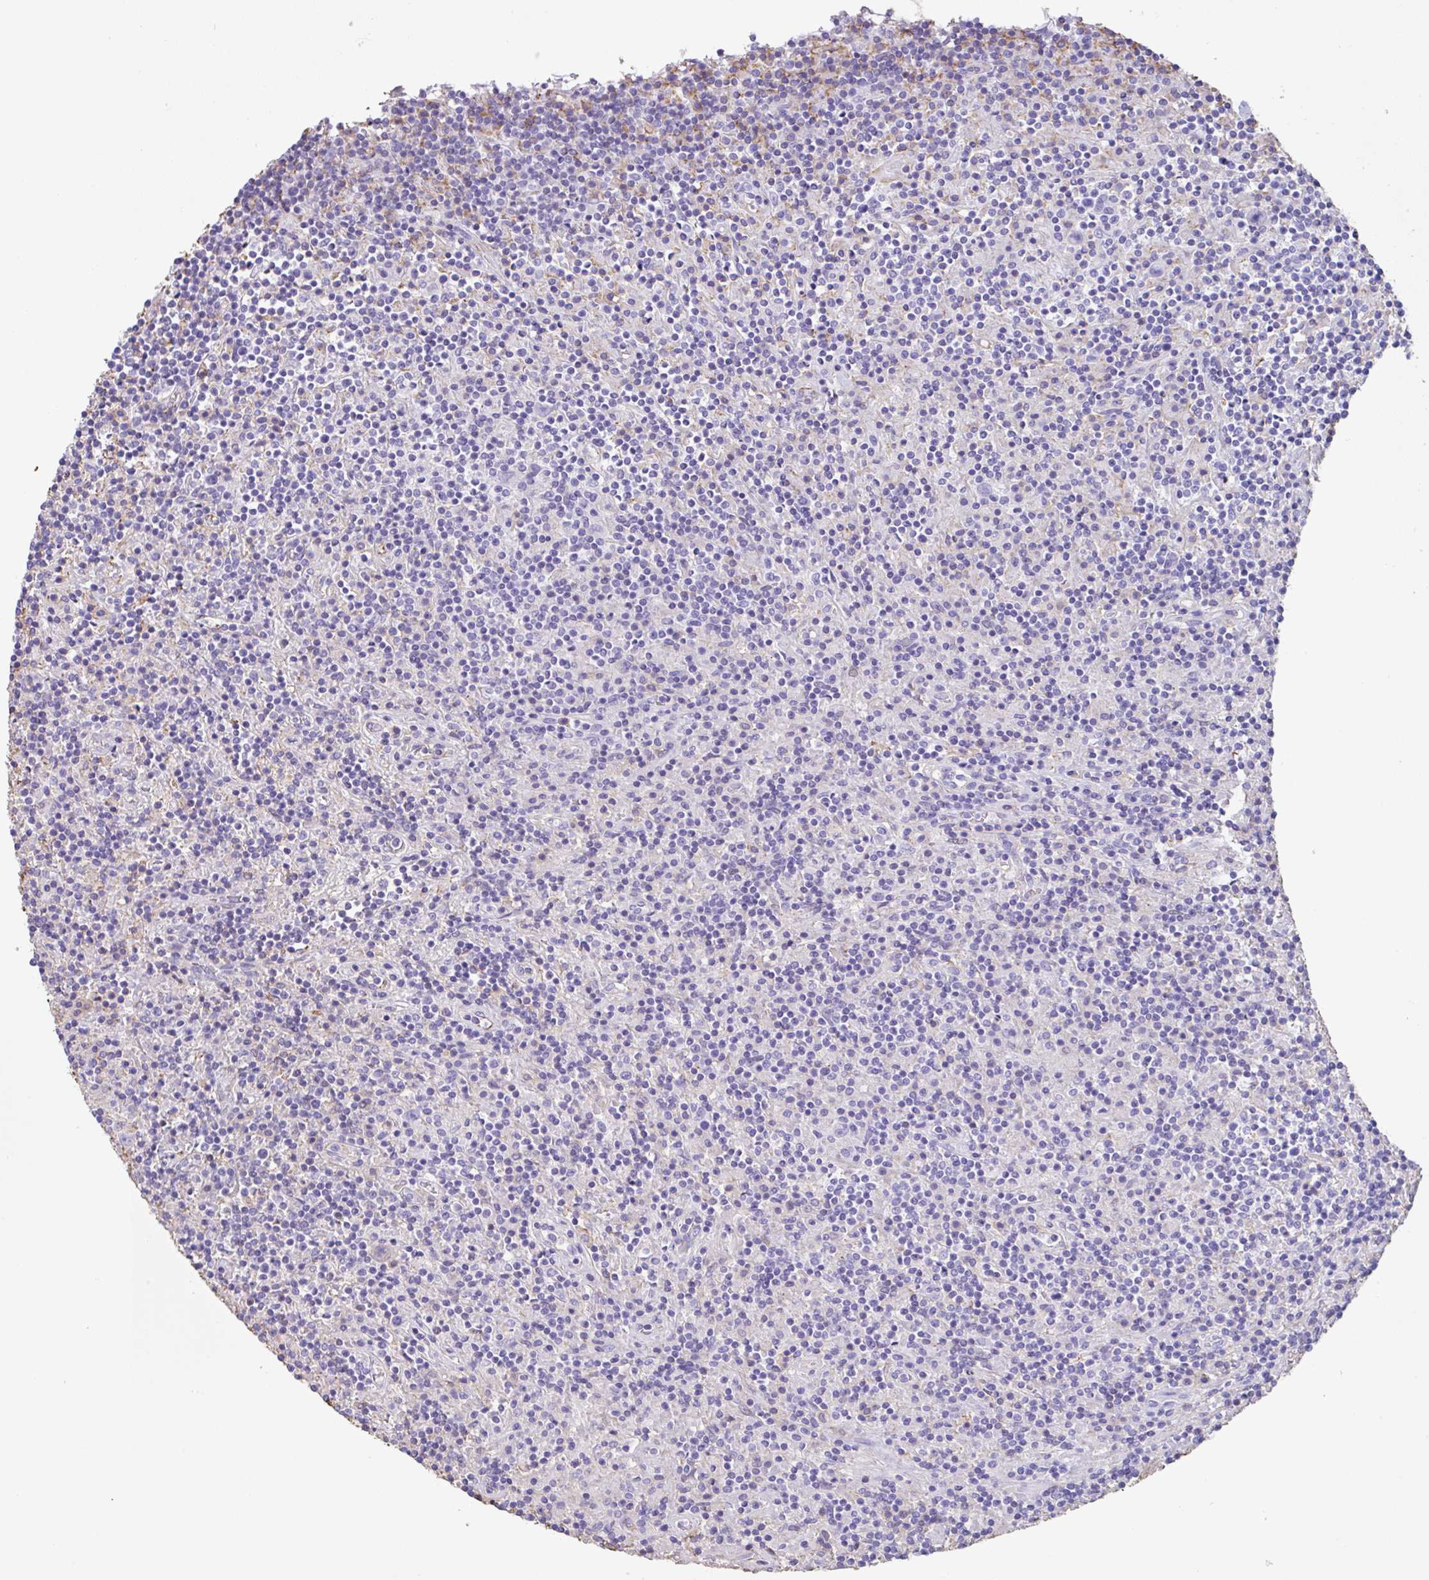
{"staining": {"intensity": "negative", "quantity": "none", "location": "none"}, "tissue": "lymphoma", "cell_type": "Tumor cells", "image_type": "cancer", "snomed": [{"axis": "morphology", "description": "Hodgkin's disease, NOS"}, {"axis": "topography", "description": "Lymph node"}], "caption": "High magnification brightfield microscopy of Hodgkin's disease stained with DAB (brown) and counterstained with hematoxylin (blue): tumor cells show no significant staining. (Stains: DAB (3,3'-diaminobenzidine) immunohistochemistry (IHC) with hematoxylin counter stain, Microscopy: brightfield microscopy at high magnification).", "gene": "HOXC12", "patient": {"sex": "male", "age": 70}}